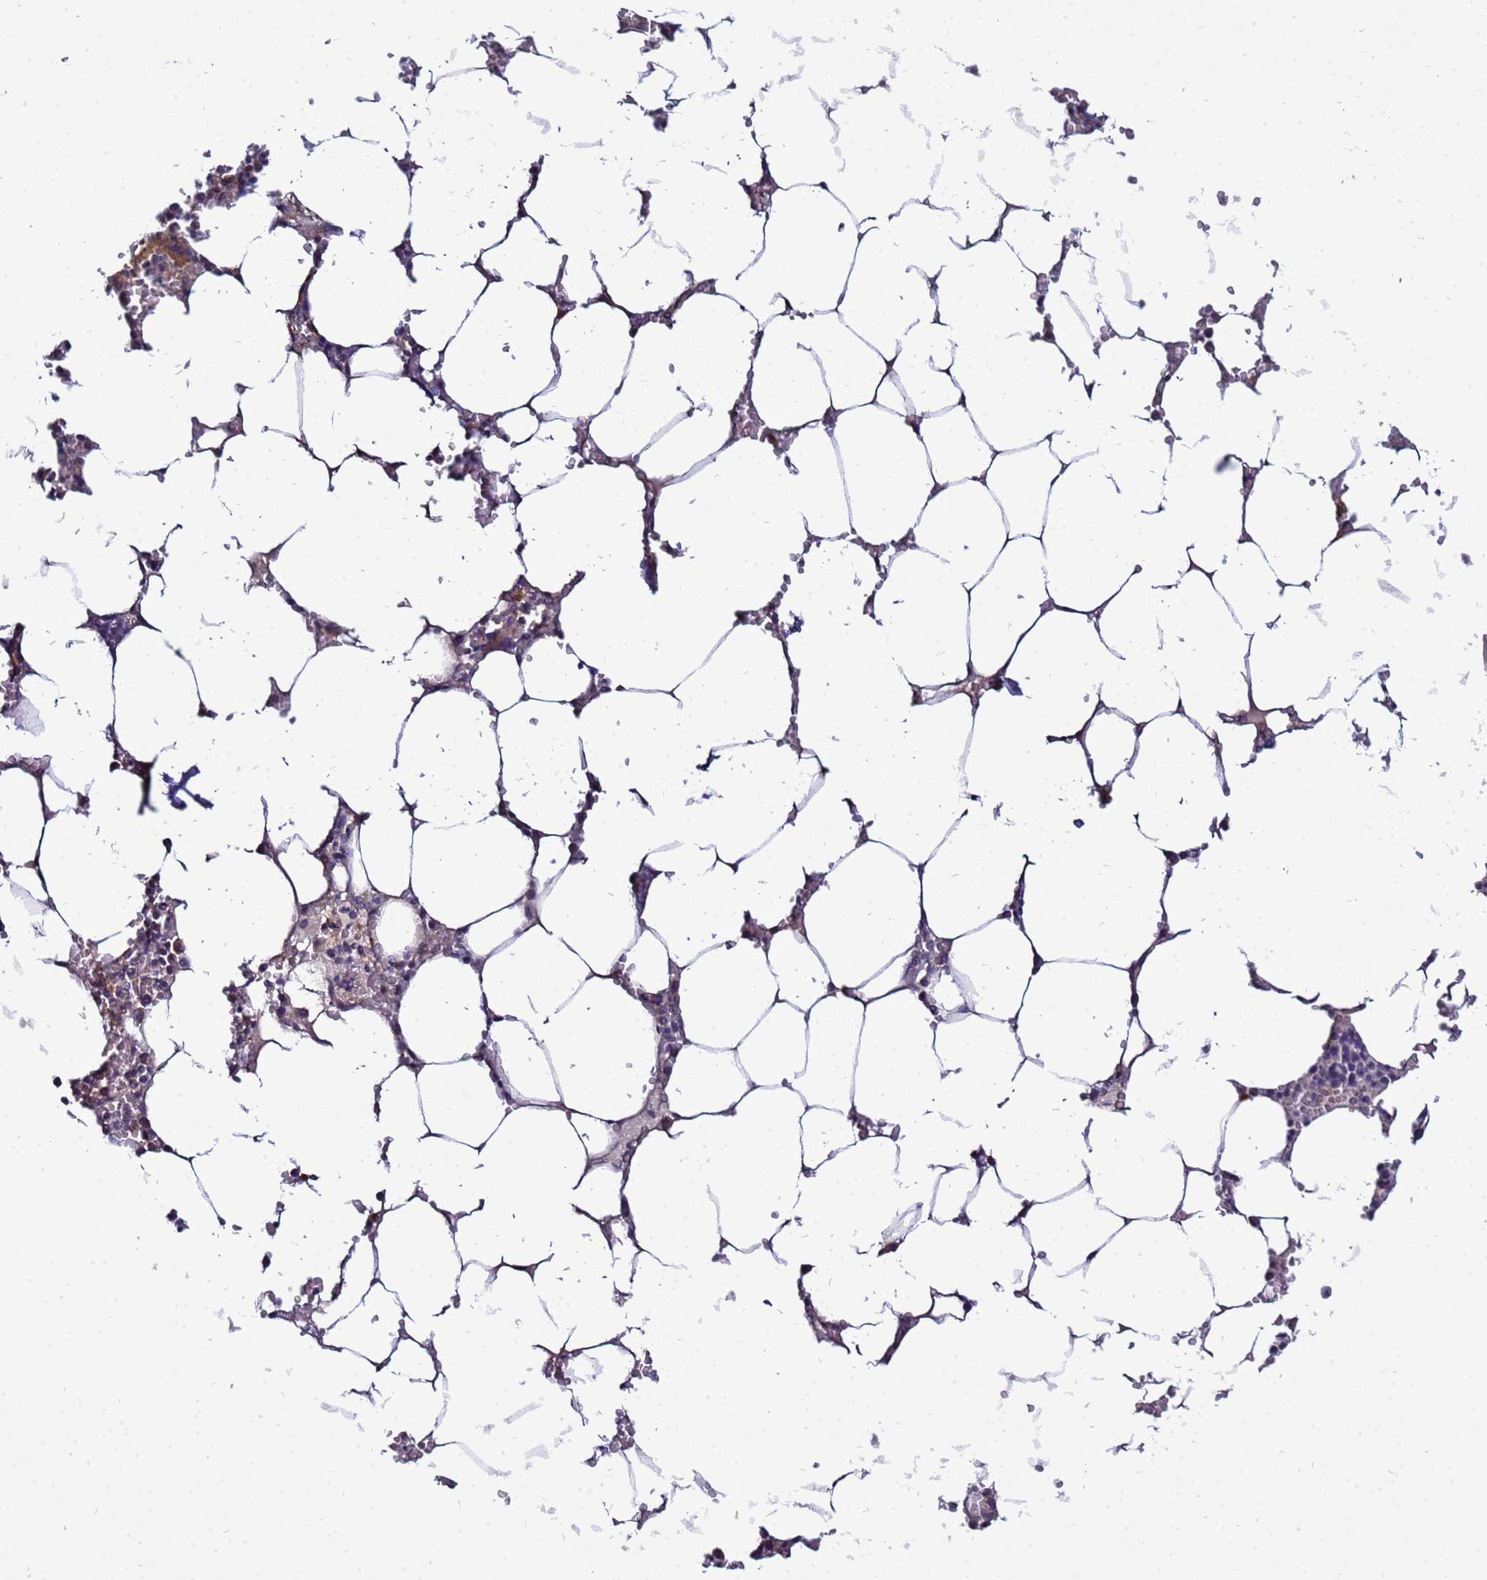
{"staining": {"intensity": "moderate", "quantity": "<25%", "location": "cytoplasmic/membranous"}, "tissue": "bone marrow", "cell_type": "Hematopoietic cells", "image_type": "normal", "snomed": [{"axis": "morphology", "description": "Normal tissue, NOS"}, {"axis": "topography", "description": "Bone marrow"}], "caption": "Hematopoietic cells show moderate cytoplasmic/membranous staining in approximately <25% of cells in benign bone marrow. The staining is performed using DAB brown chromogen to label protein expression. The nuclei are counter-stained blue using hematoxylin.", "gene": "NOL8", "patient": {"sex": "male", "age": 70}}